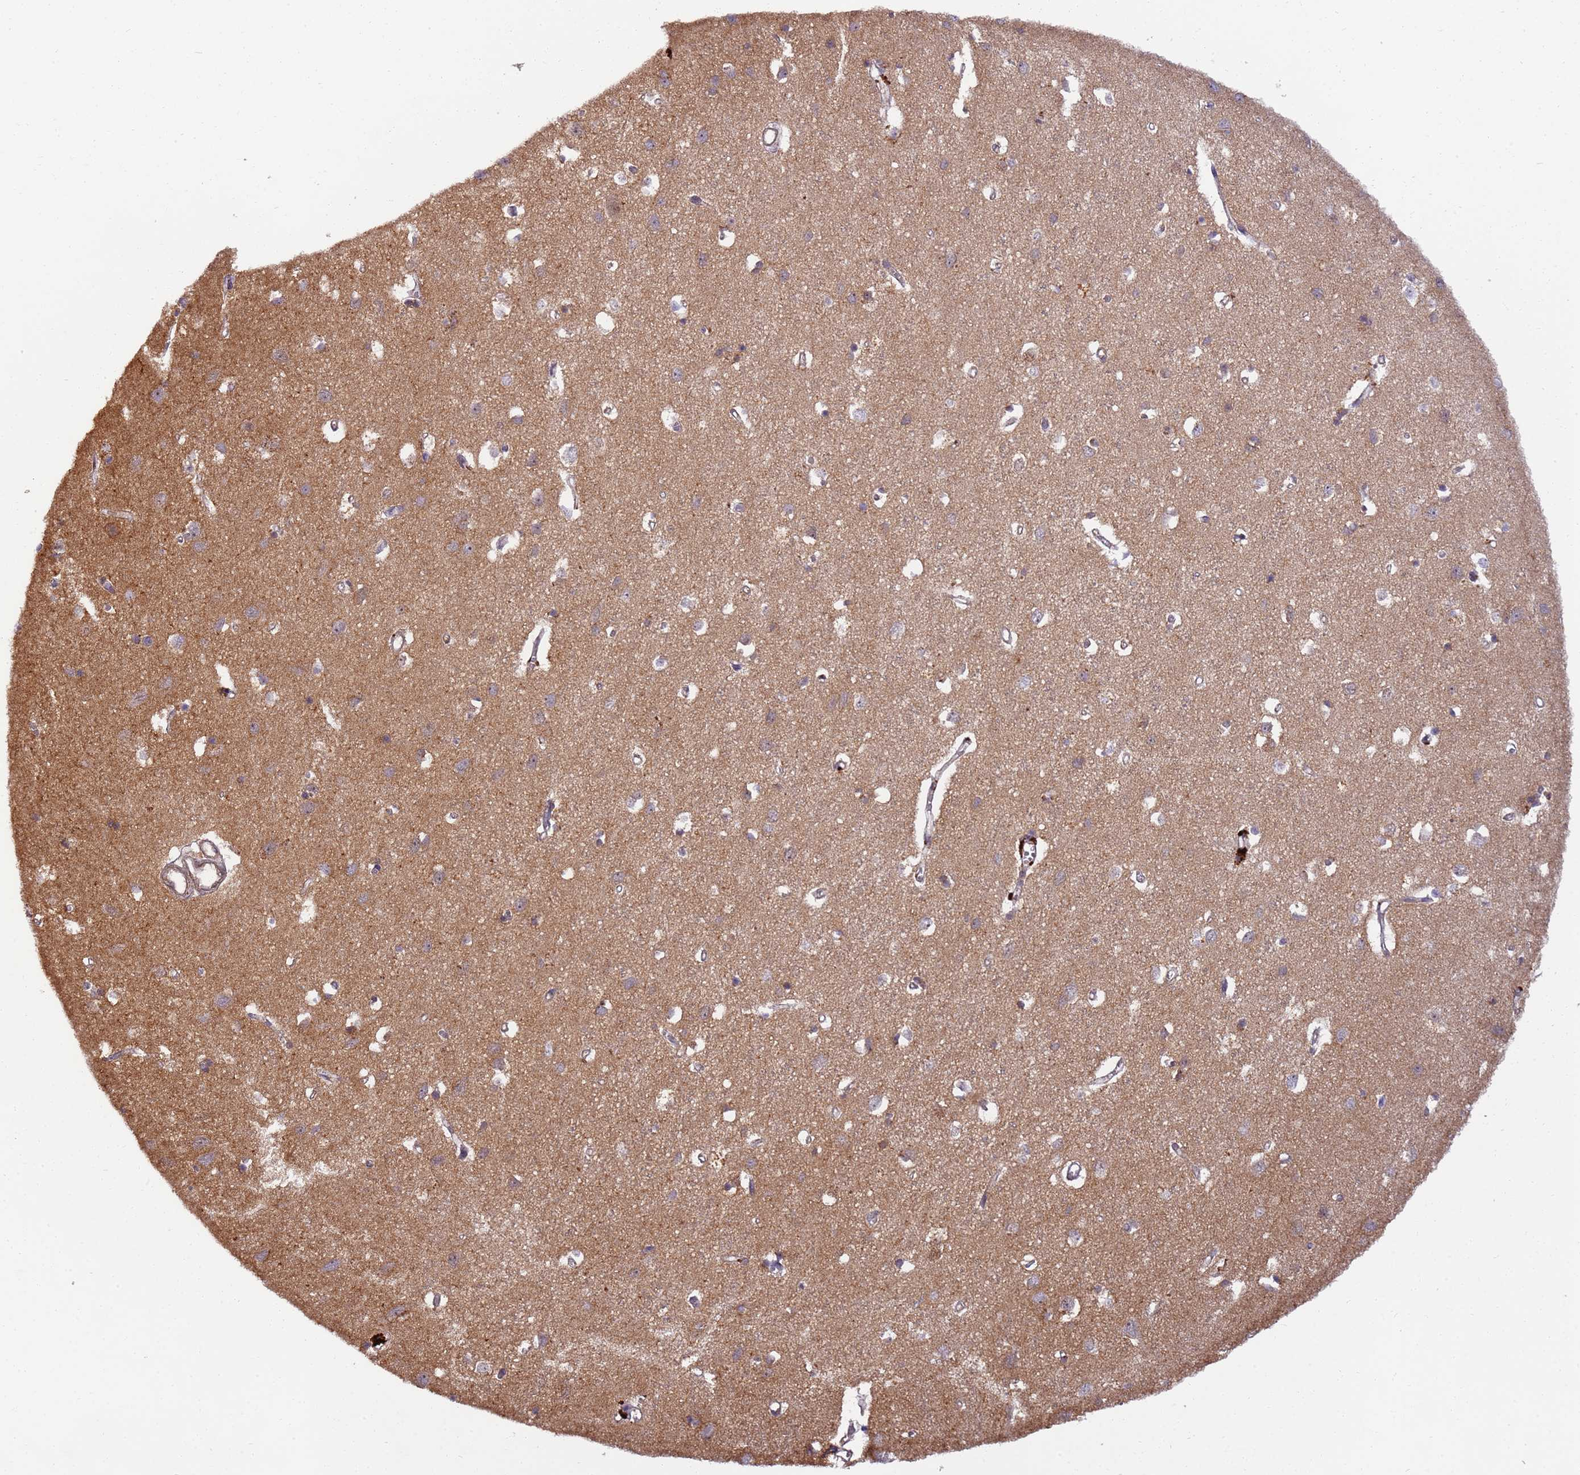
{"staining": {"intensity": "moderate", "quantity": ">75%", "location": "cytoplasmic/membranous"}, "tissue": "cerebral cortex", "cell_type": "Endothelial cells", "image_type": "normal", "snomed": [{"axis": "morphology", "description": "Normal tissue, NOS"}, {"axis": "topography", "description": "Cerebral cortex"}], "caption": "Cerebral cortex was stained to show a protein in brown. There is medium levels of moderate cytoplasmic/membranous expression in approximately >75% of endothelial cells.", "gene": "RAPGEF3", "patient": {"sex": "female", "age": 64}}